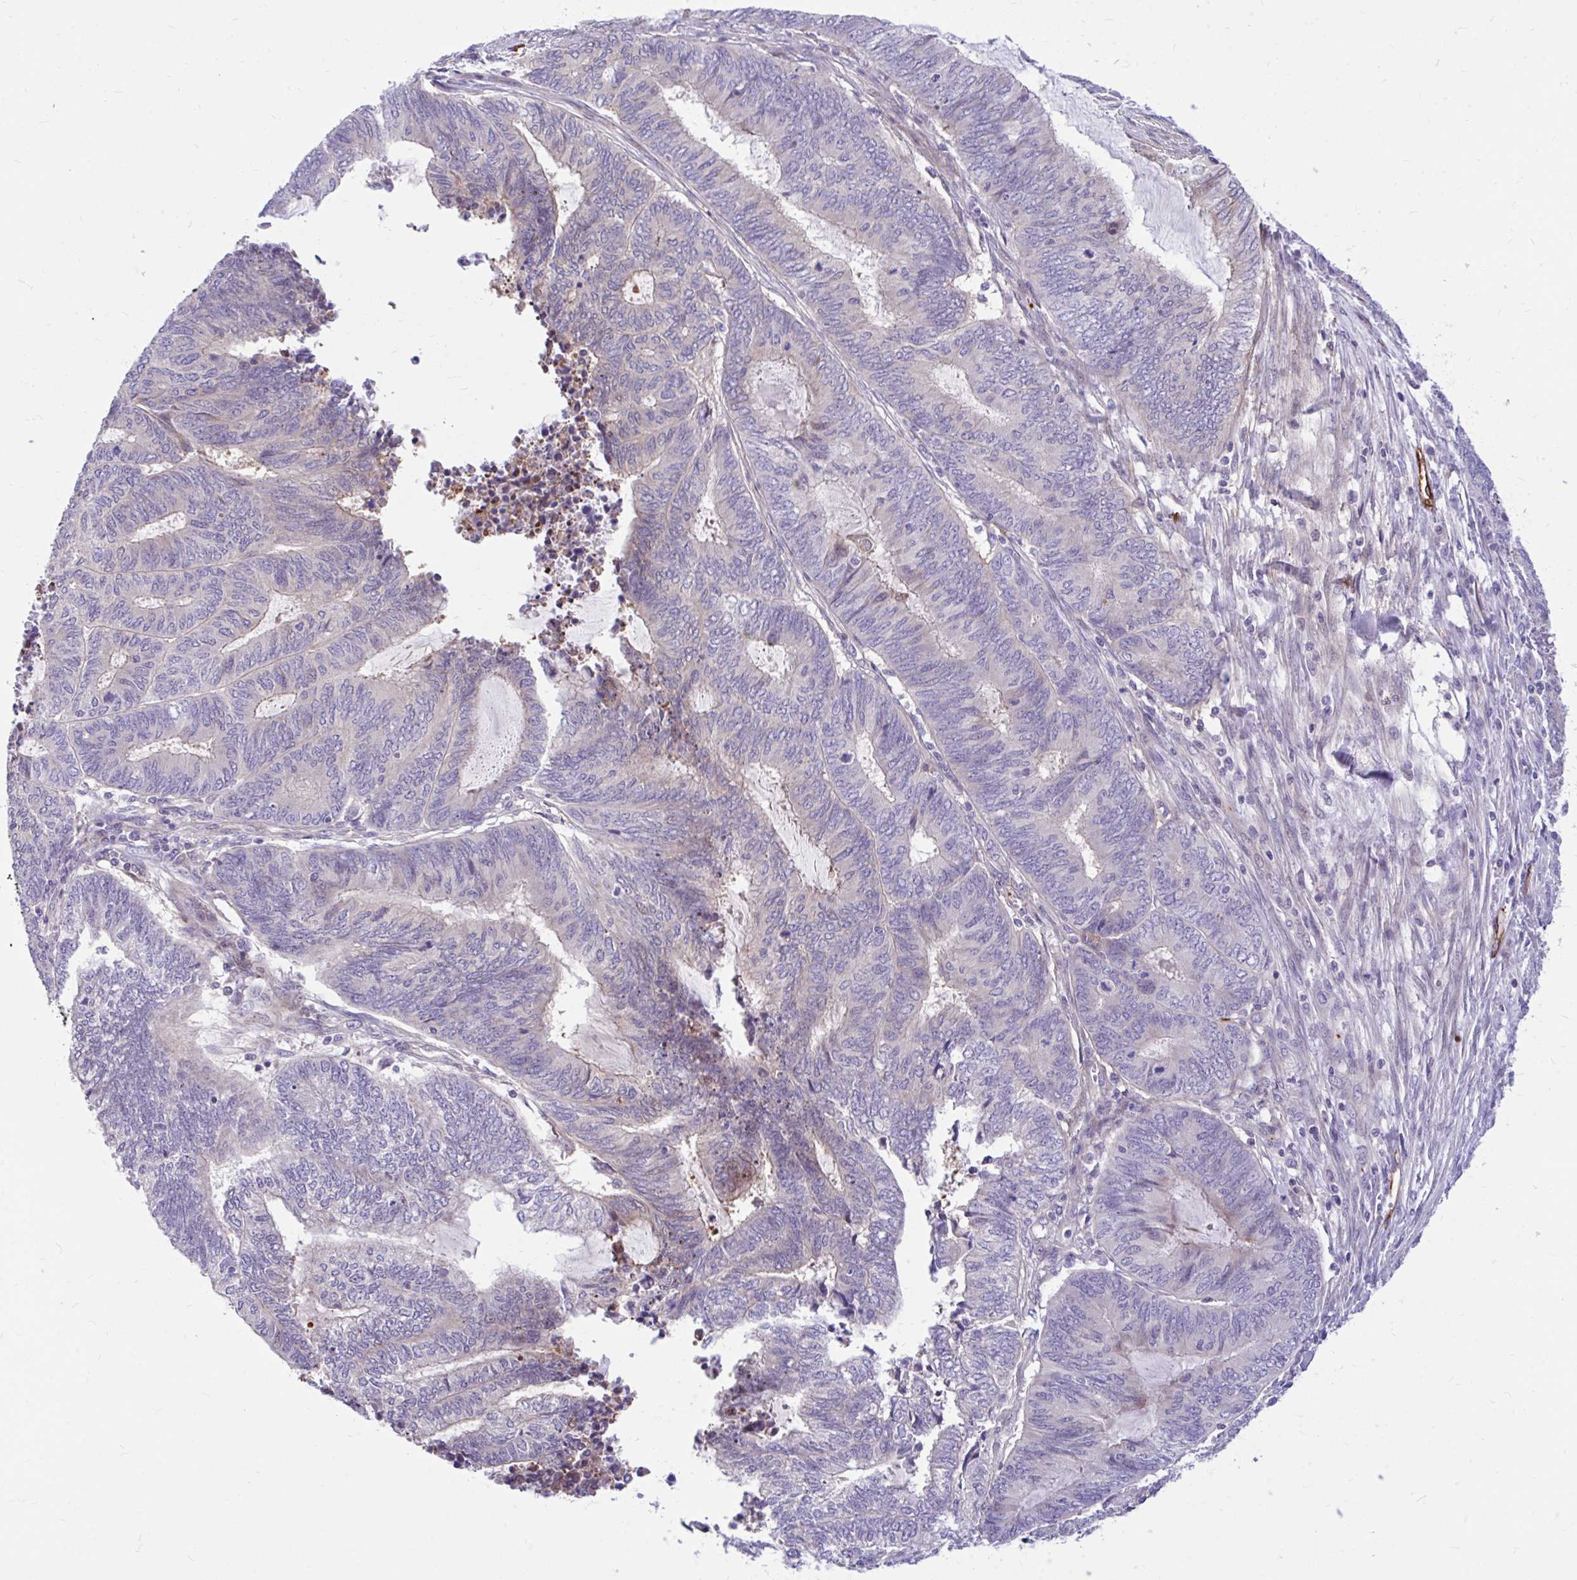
{"staining": {"intensity": "negative", "quantity": "none", "location": "none"}, "tissue": "endometrial cancer", "cell_type": "Tumor cells", "image_type": "cancer", "snomed": [{"axis": "morphology", "description": "Adenocarcinoma, NOS"}, {"axis": "topography", "description": "Uterus"}, {"axis": "topography", "description": "Endometrium"}], "caption": "Tumor cells show no significant protein expression in endometrial cancer.", "gene": "ESPNL", "patient": {"sex": "female", "age": 70}}